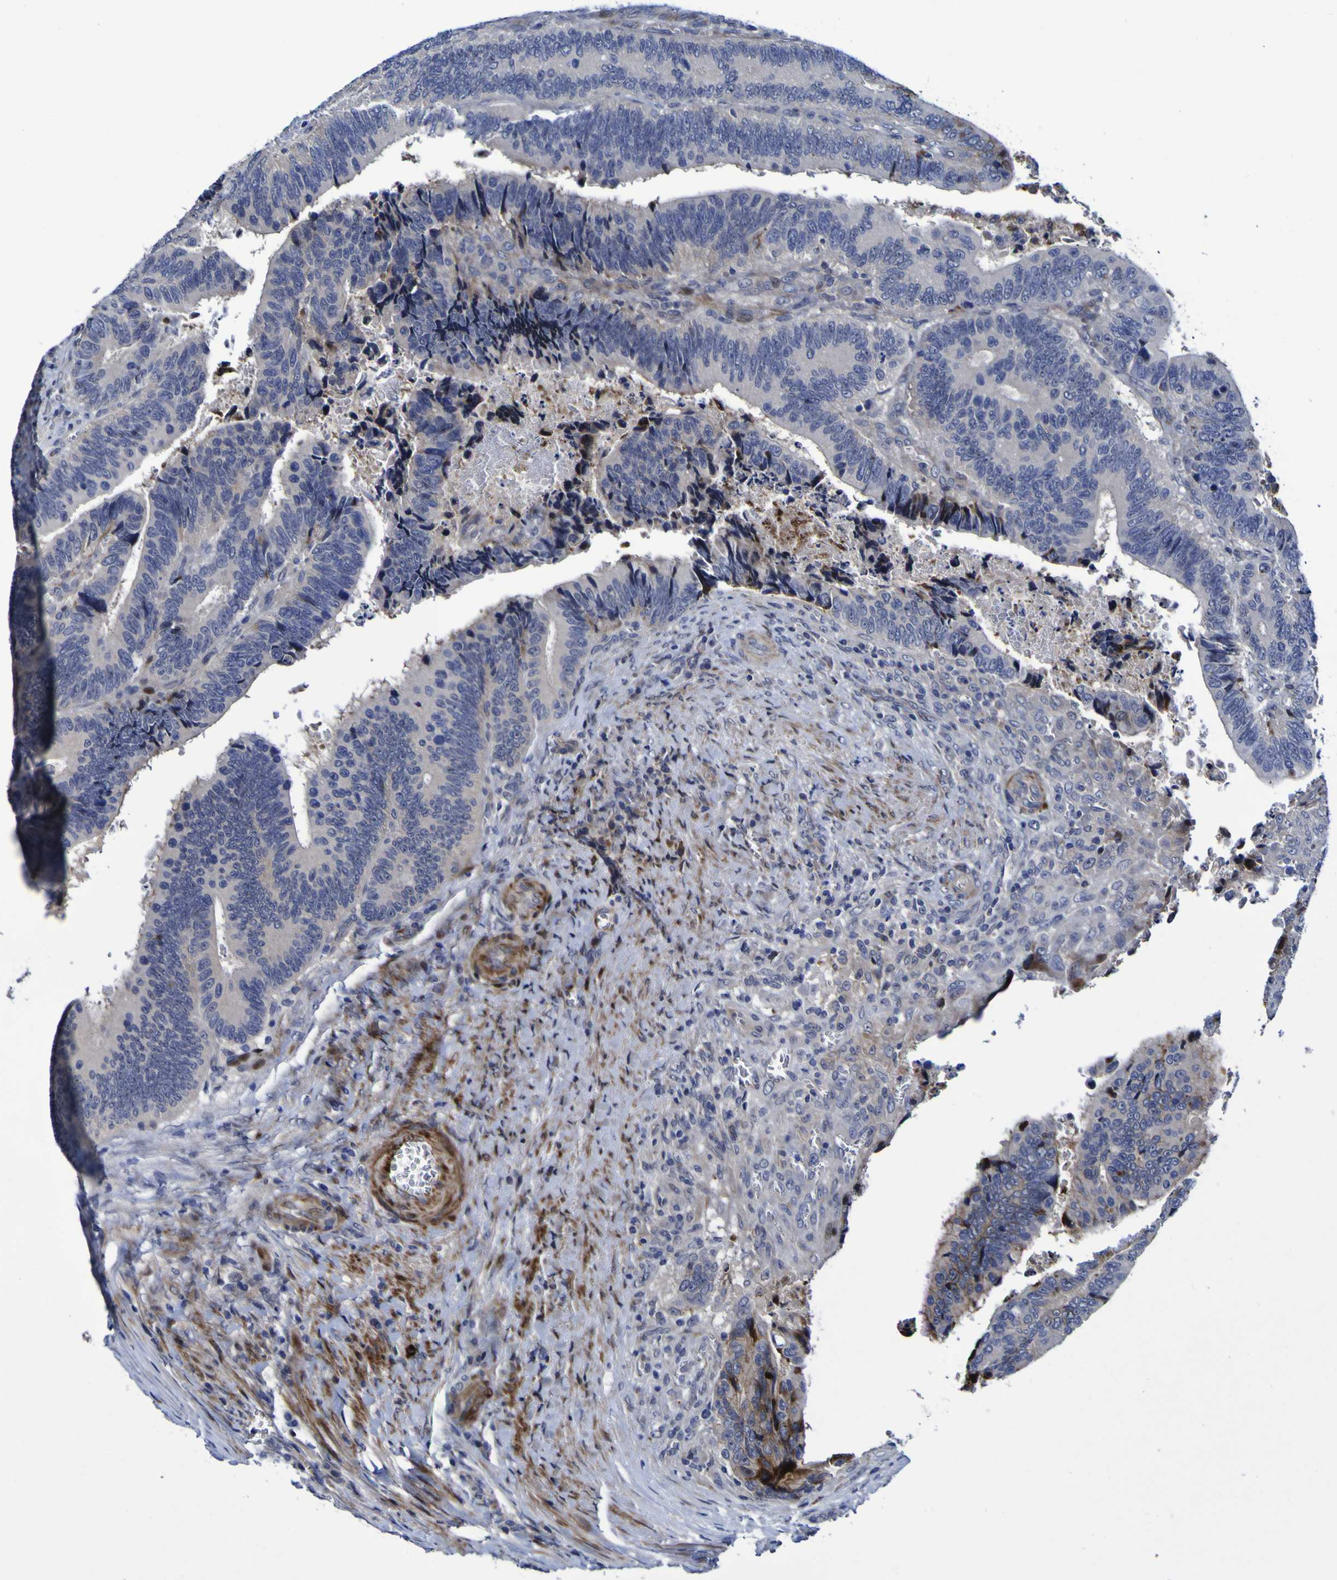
{"staining": {"intensity": "negative", "quantity": "none", "location": "none"}, "tissue": "colorectal cancer", "cell_type": "Tumor cells", "image_type": "cancer", "snomed": [{"axis": "morphology", "description": "Inflammation, NOS"}, {"axis": "morphology", "description": "Adenocarcinoma, NOS"}, {"axis": "topography", "description": "Colon"}], "caption": "The image shows no staining of tumor cells in colorectal cancer (adenocarcinoma).", "gene": "MGLL", "patient": {"sex": "male", "age": 72}}